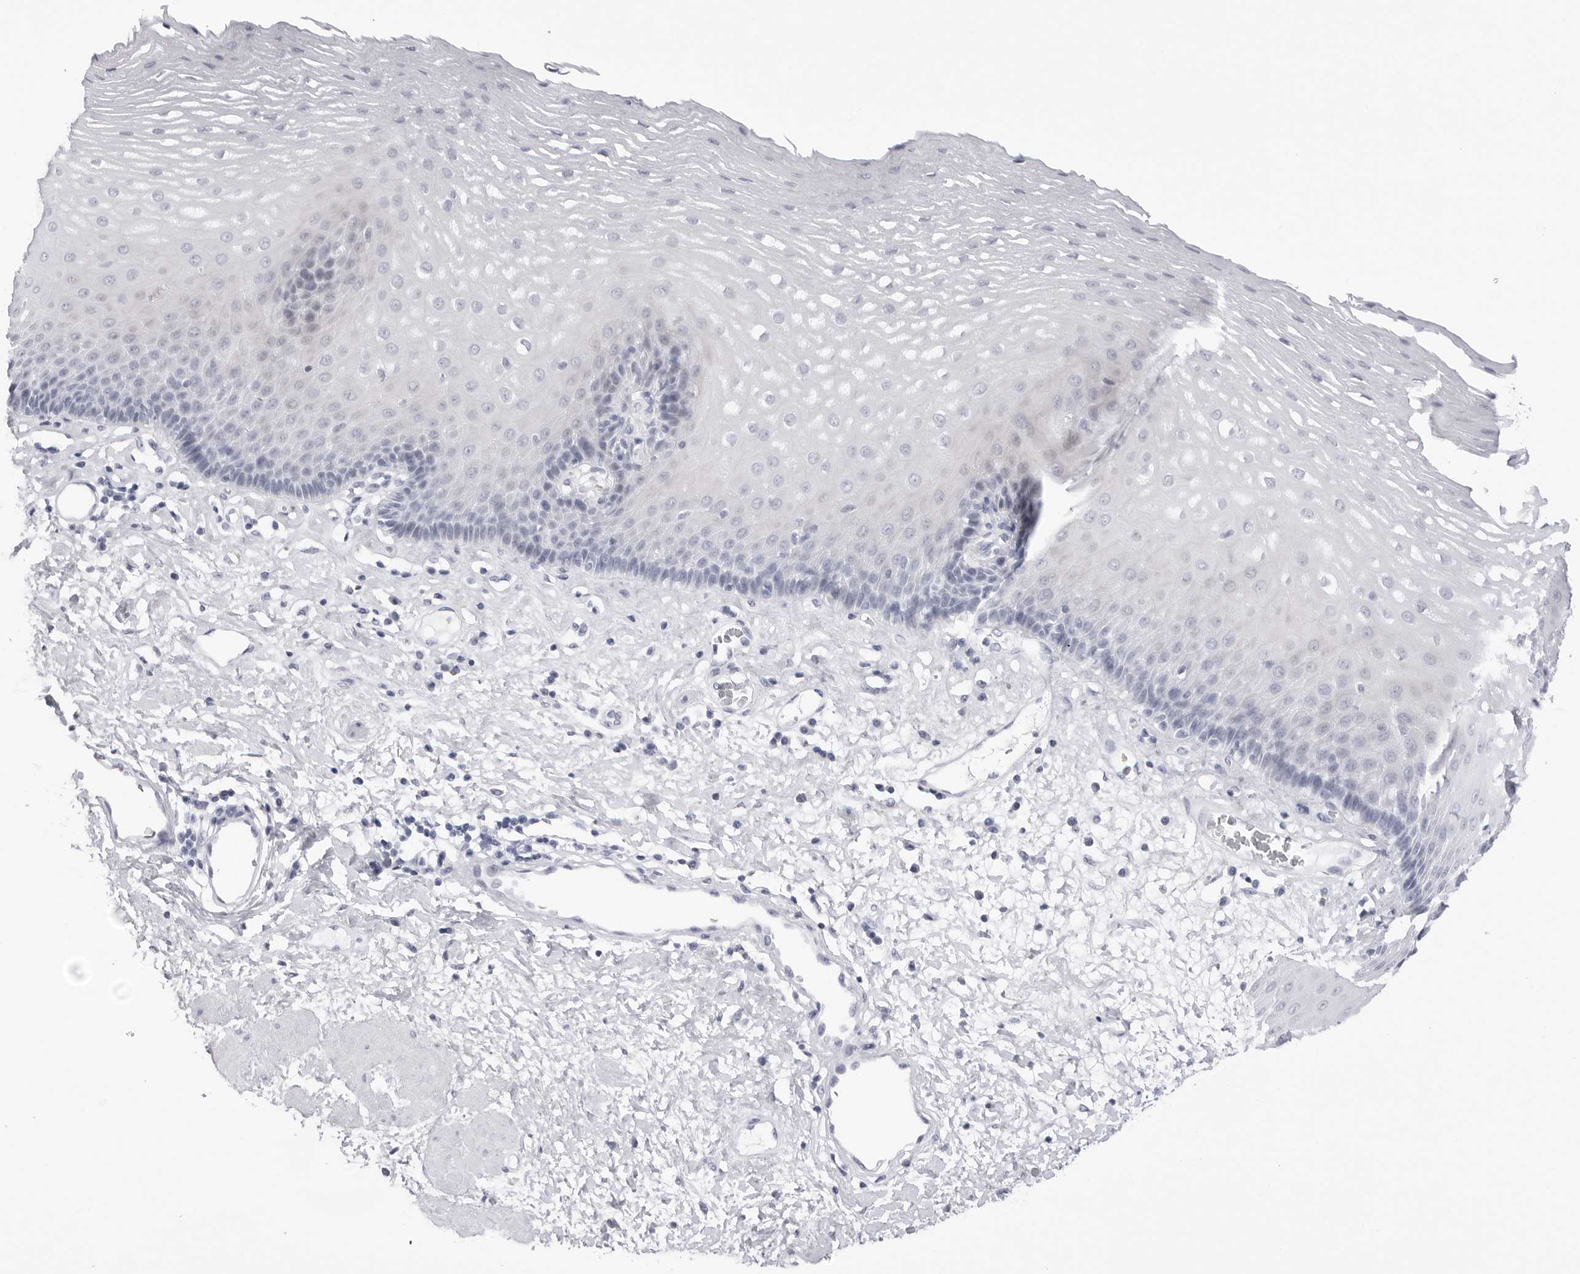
{"staining": {"intensity": "negative", "quantity": "none", "location": "none"}, "tissue": "esophagus", "cell_type": "Squamous epithelial cells", "image_type": "normal", "snomed": [{"axis": "morphology", "description": "Normal tissue, NOS"}, {"axis": "morphology", "description": "Adenocarcinoma, NOS"}, {"axis": "topography", "description": "Esophagus"}], "caption": "The image shows no staining of squamous epithelial cells in unremarkable esophagus. The staining was performed using DAB (3,3'-diaminobenzidine) to visualize the protein expression in brown, while the nuclei were stained in blue with hematoxylin (Magnification: 20x).", "gene": "TSSK1B", "patient": {"sex": "male", "age": 62}}